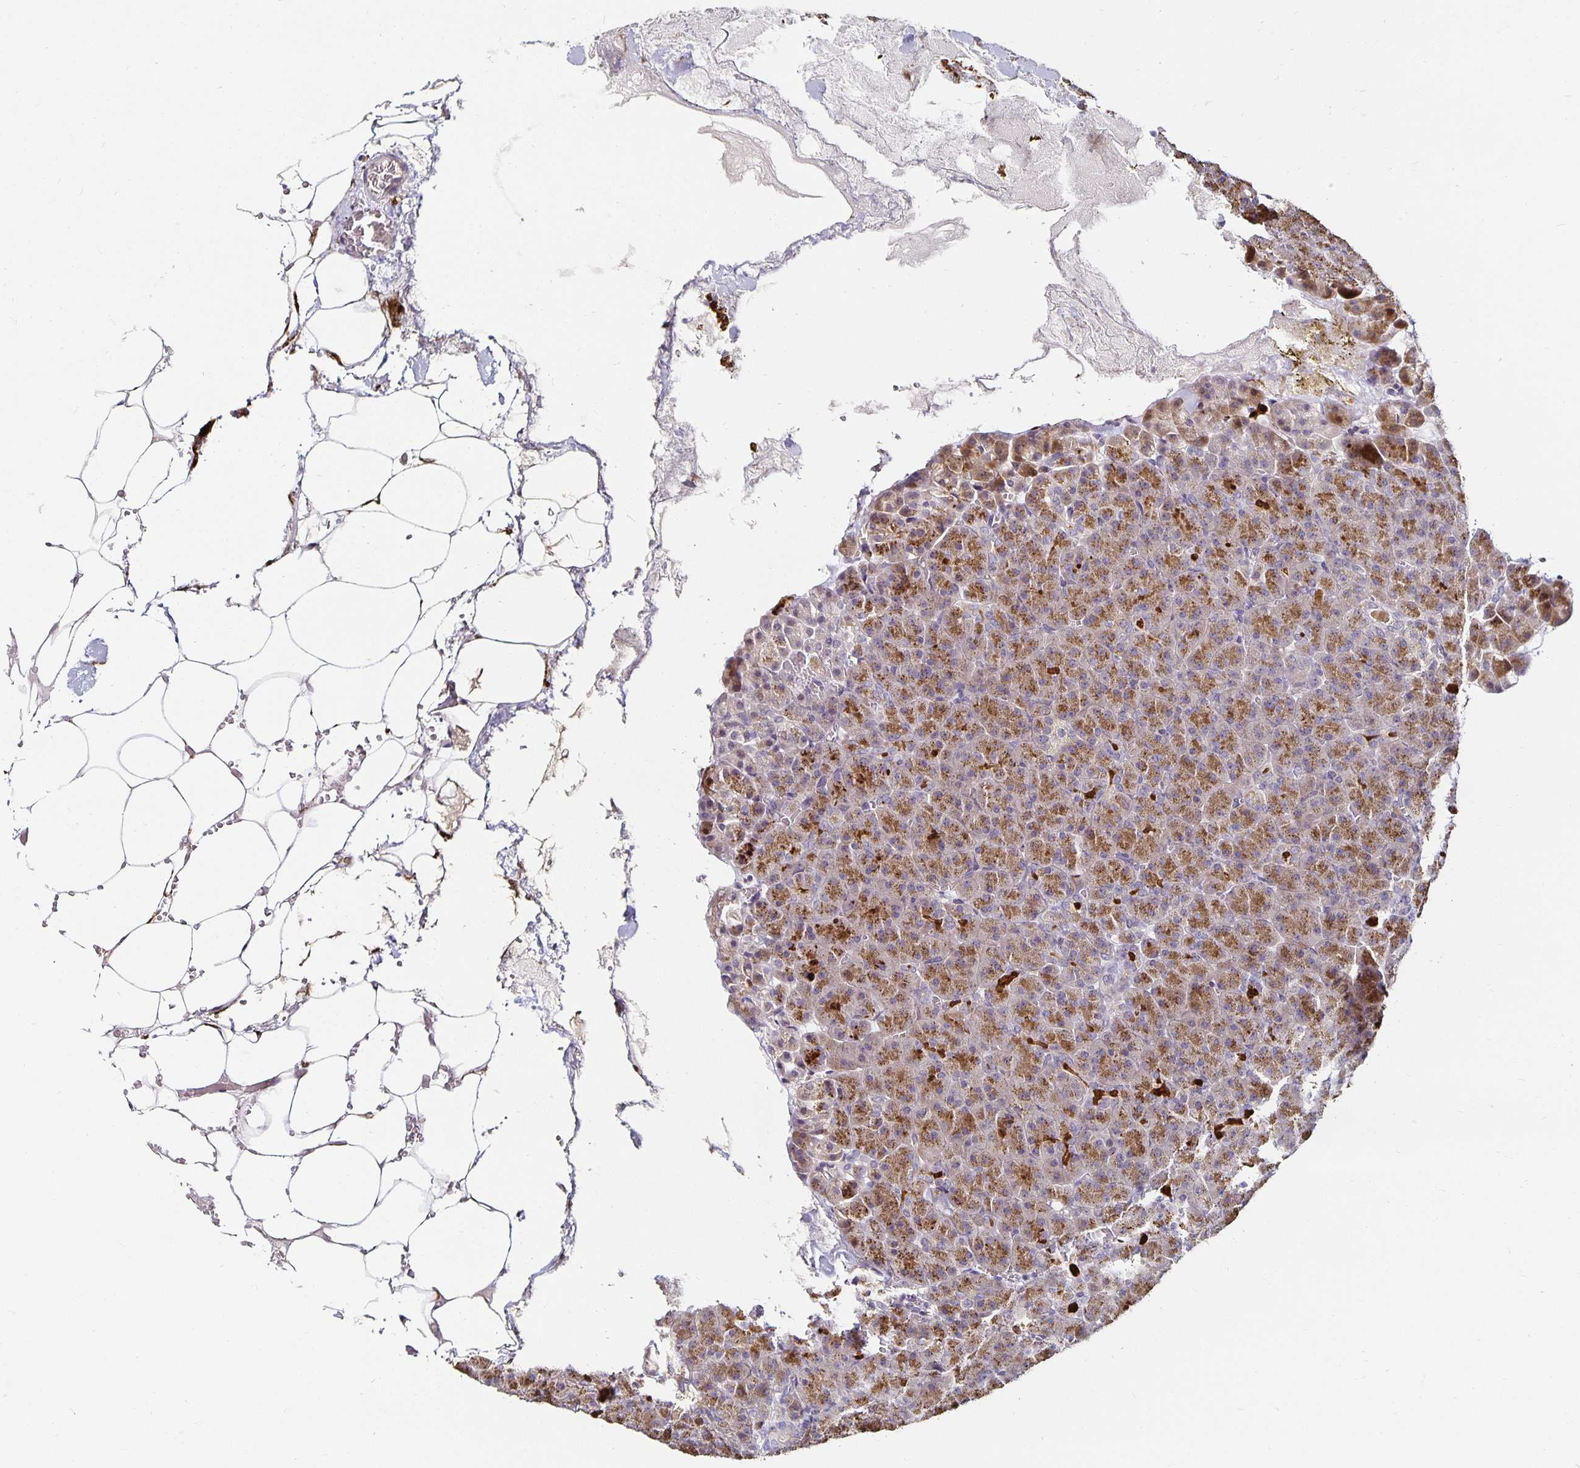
{"staining": {"intensity": "moderate", "quantity": ">75%", "location": "cytoplasmic/membranous"}, "tissue": "pancreas", "cell_type": "Exocrine glandular cells", "image_type": "normal", "snomed": [{"axis": "morphology", "description": "Normal tissue, NOS"}, {"axis": "topography", "description": "Pancreas"}], "caption": "This is an image of immunohistochemistry staining of normal pancreas, which shows moderate positivity in the cytoplasmic/membranous of exocrine glandular cells.", "gene": "ANLN", "patient": {"sex": "female", "age": 74}}